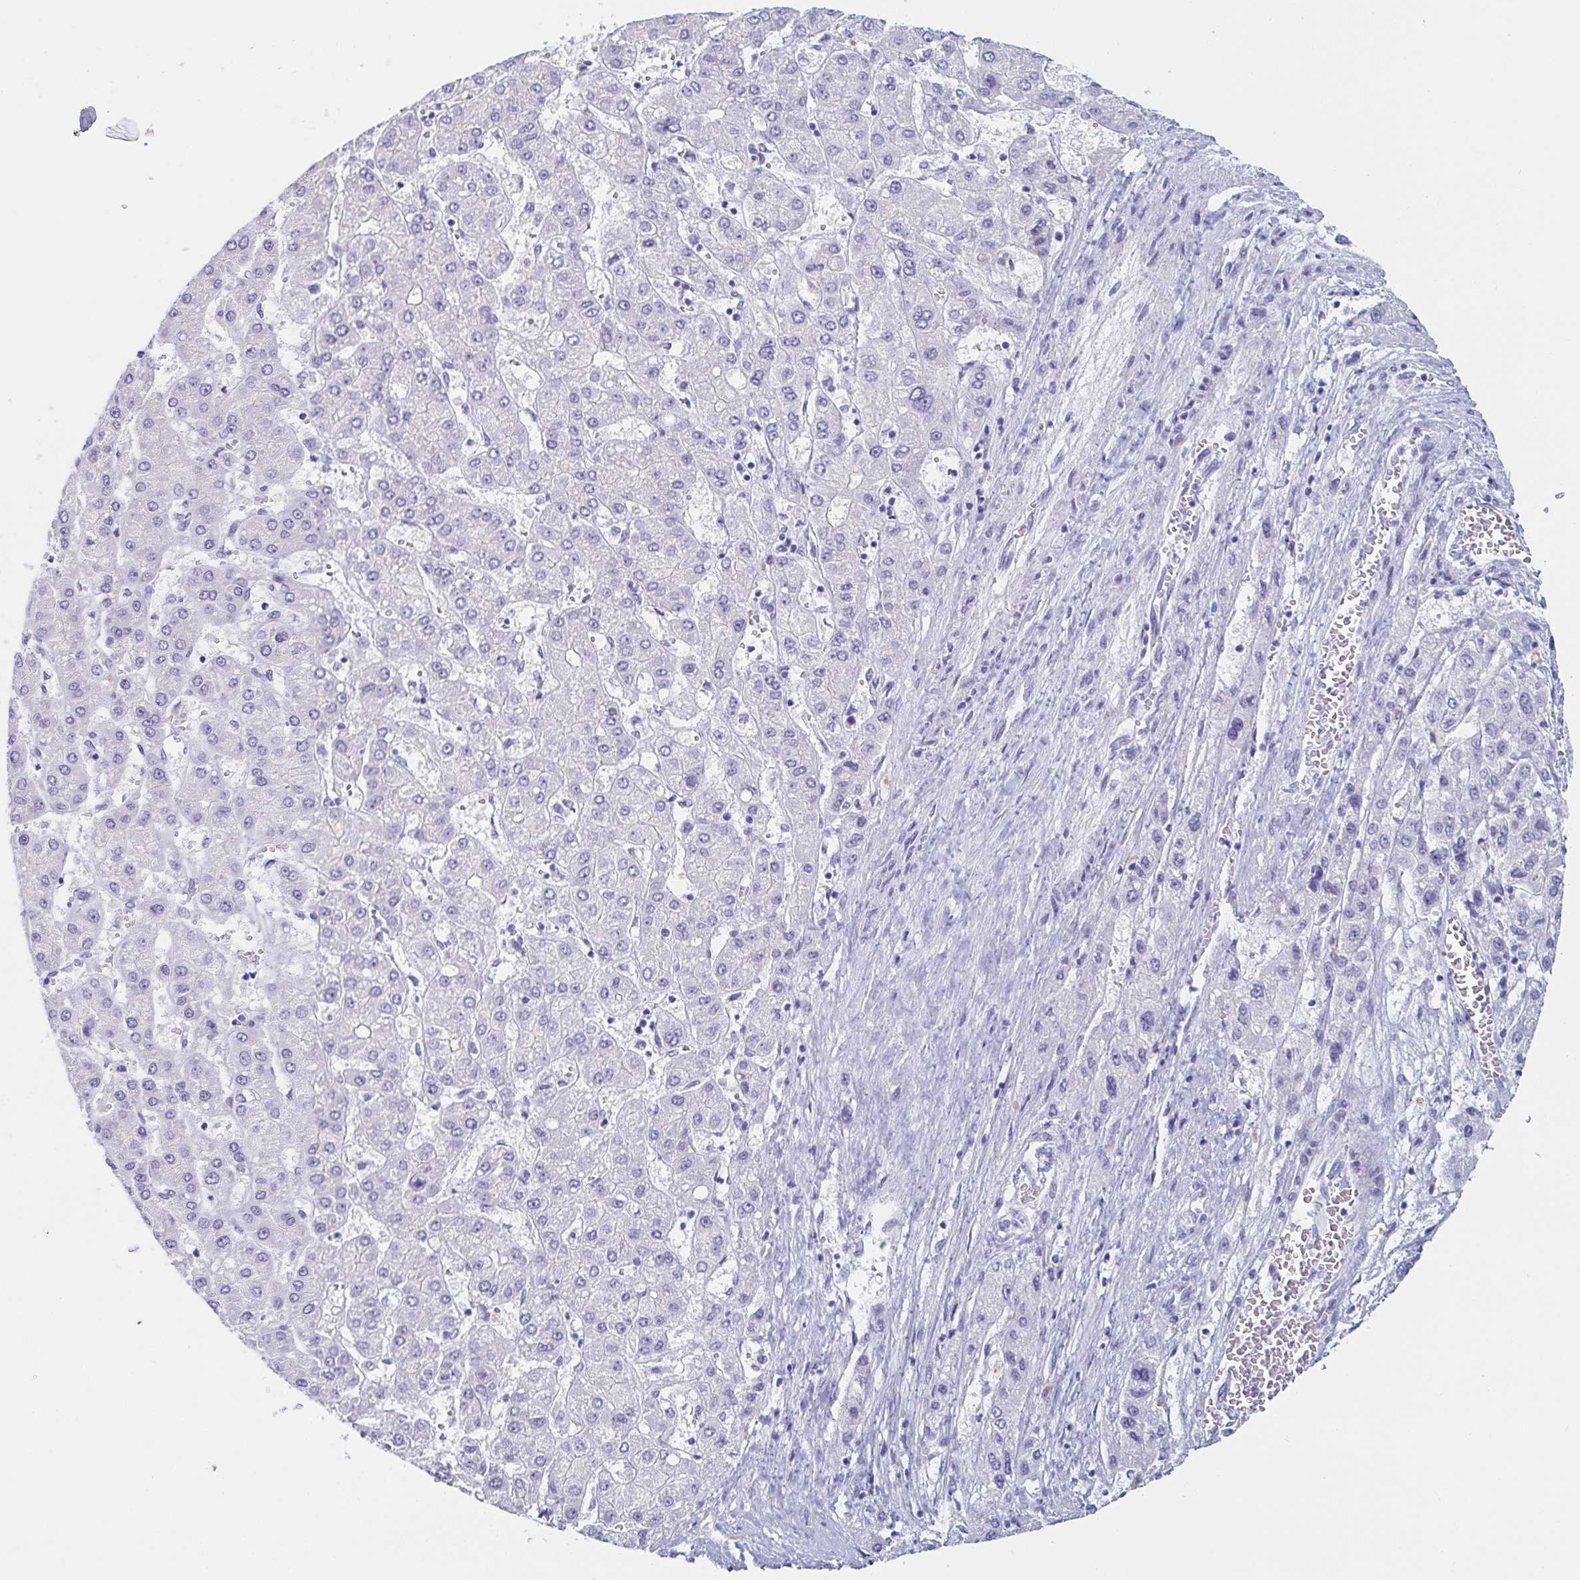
{"staining": {"intensity": "negative", "quantity": "none", "location": "none"}, "tissue": "liver cancer", "cell_type": "Tumor cells", "image_type": "cancer", "snomed": [{"axis": "morphology", "description": "Carcinoma, Hepatocellular, NOS"}, {"axis": "topography", "description": "Liver"}], "caption": "Human liver cancer (hepatocellular carcinoma) stained for a protein using IHC shows no positivity in tumor cells.", "gene": "C4orf17", "patient": {"sex": "female", "age": 73}}